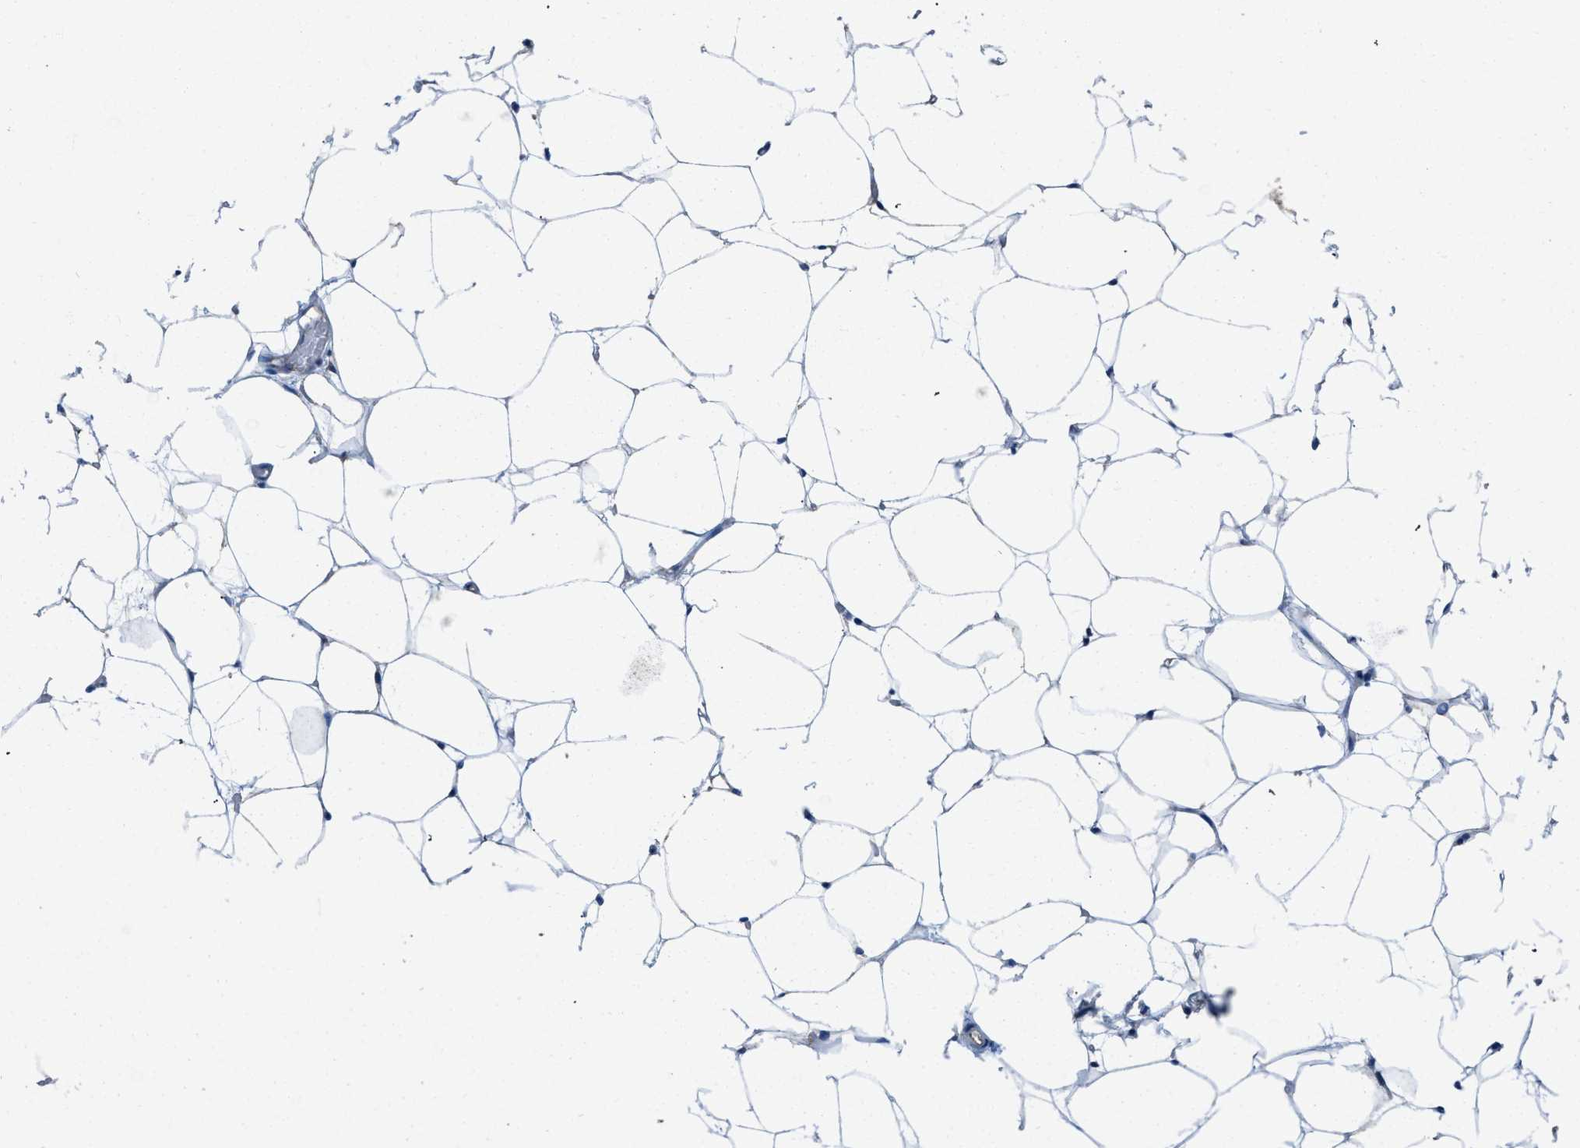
{"staining": {"intensity": "moderate", "quantity": "25%-75%", "location": "cytoplasmic/membranous"}, "tissue": "adipose tissue", "cell_type": "Adipocytes", "image_type": "normal", "snomed": [{"axis": "morphology", "description": "Normal tissue, NOS"}, {"axis": "topography", "description": "Breast"}, {"axis": "topography", "description": "Soft tissue"}], "caption": "A high-resolution histopathology image shows IHC staining of benign adipose tissue, which shows moderate cytoplasmic/membranous staining in approximately 25%-75% of adipocytes. The staining was performed using DAB (3,3'-diaminobenzidine), with brown indicating positive protein expression. Nuclei are stained blue with hematoxylin.", "gene": "DOLPP1", "patient": {"sex": "female", "age": 75}}